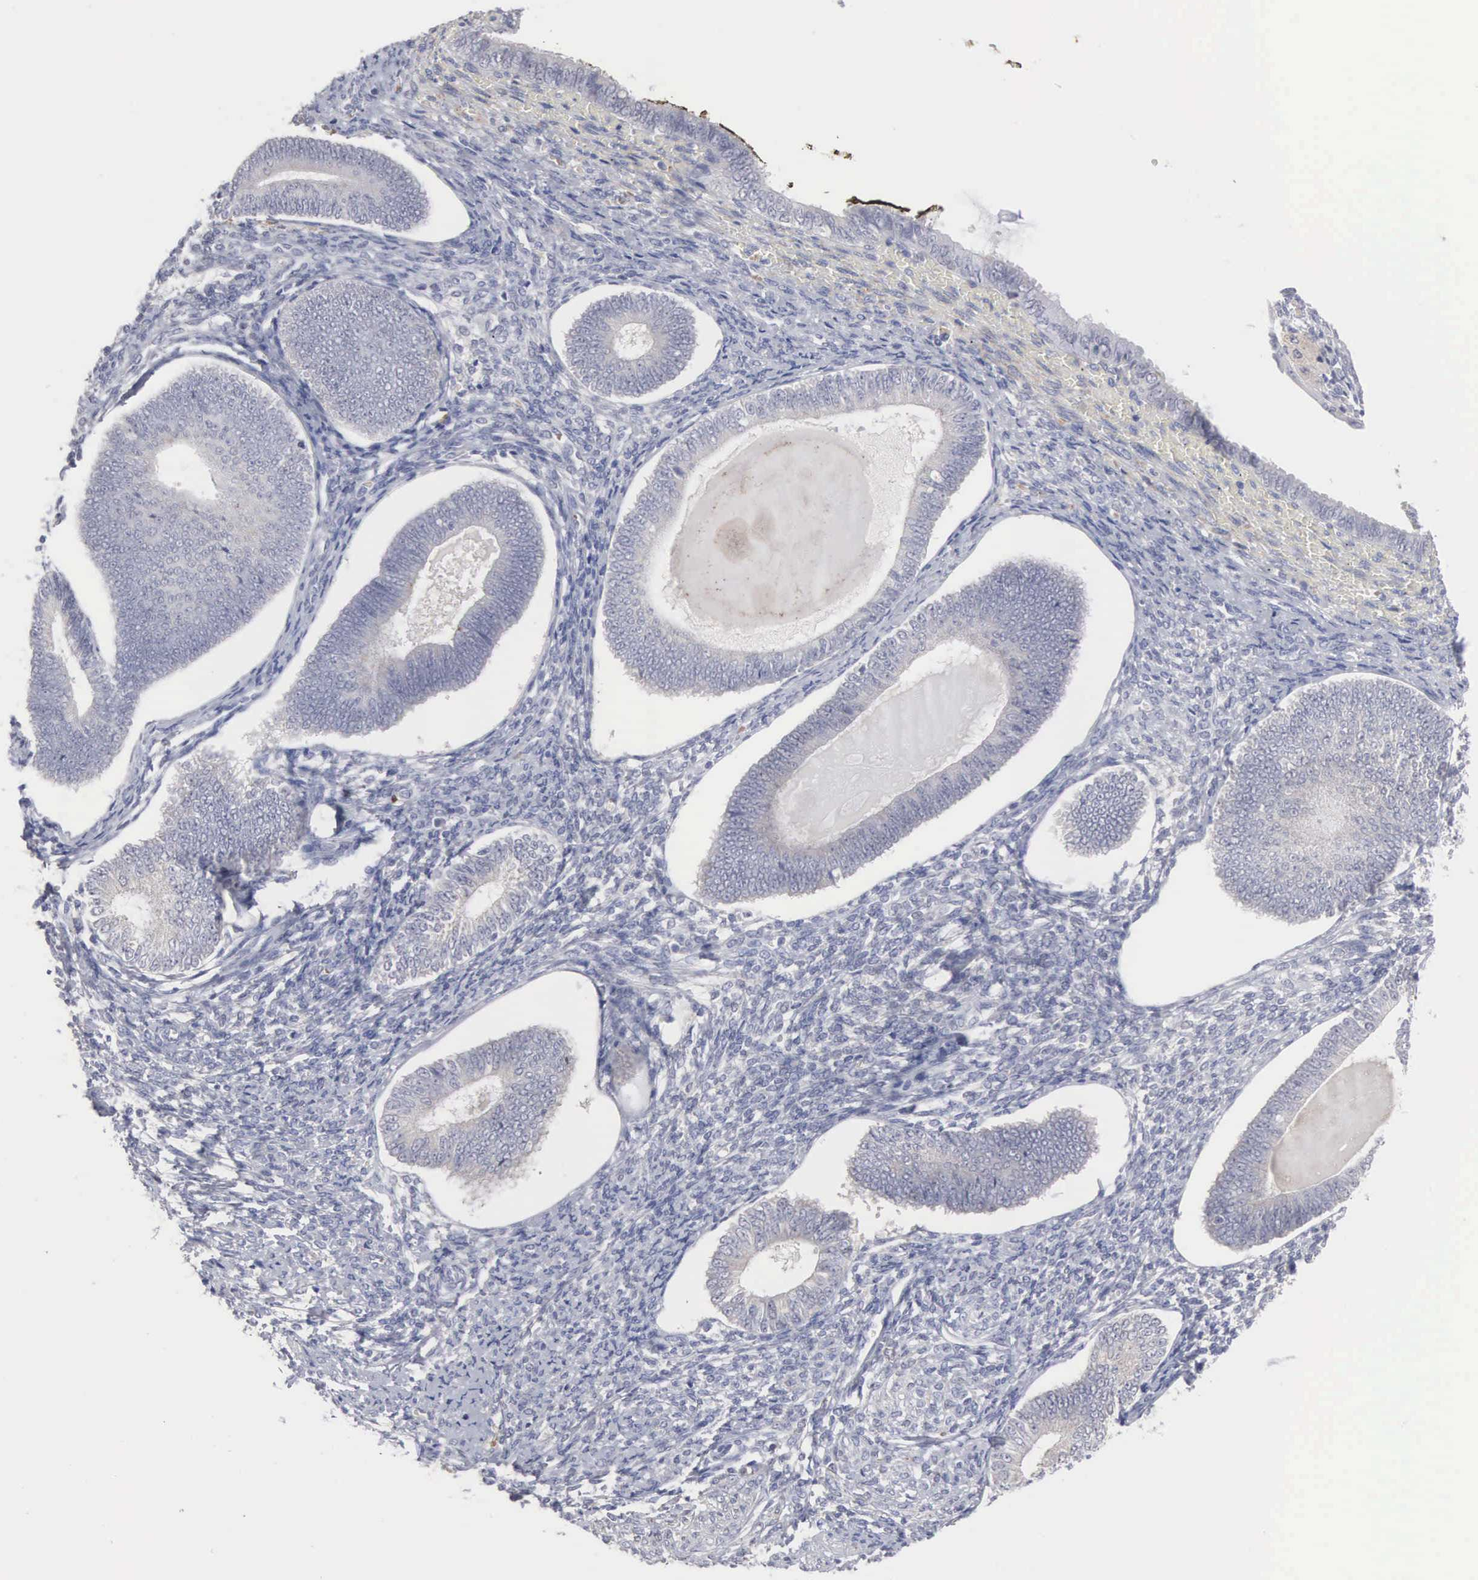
{"staining": {"intensity": "negative", "quantity": "none", "location": "none"}, "tissue": "endometrium", "cell_type": "Cells in endometrial stroma", "image_type": "normal", "snomed": [{"axis": "morphology", "description": "Normal tissue, NOS"}, {"axis": "topography", "description": "Endometrium"}], "caption": "Immunohistochemistry histopathology image of normal endometrium: human endometrium stained with DAB exhibits no significant protein positivity in cells in endometrial stroma. (DAB (3,3'-diaminobenzidine) immunohistochemistry visualized using brightfield microscopy, high magnification).", "gene": "ACOT4", "patient": {"sex": "female", "age": 82}}